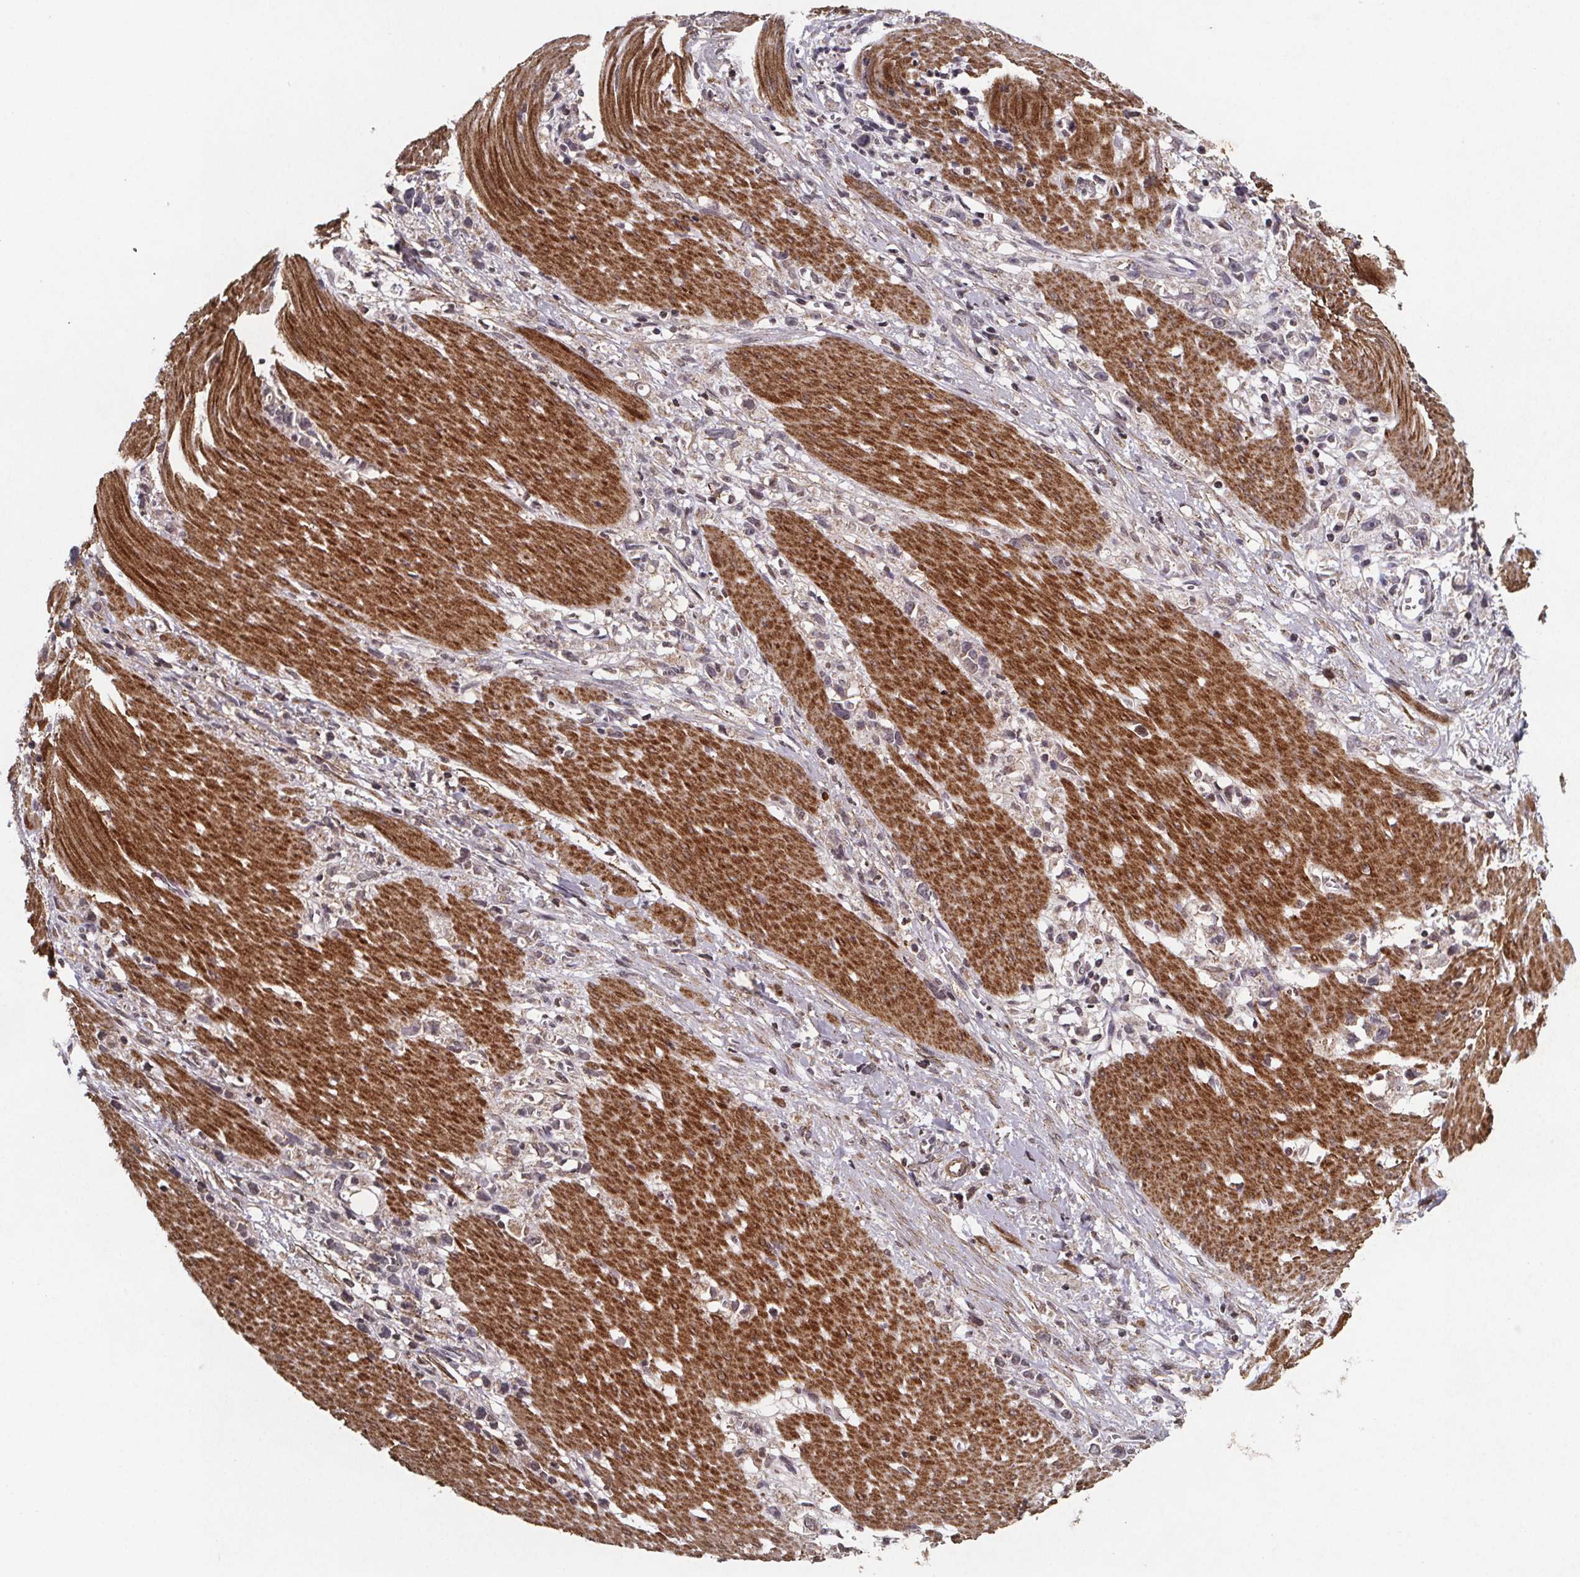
{"staining": {"intensity": "negative", "quantity": "none", "location": "none"}, "tissue": "stomach cancer", "cell_type": "Tumor cells", "image_type": "cancer", "snomed": [{"axis": "morphology", "description": "Adenocarcinoma, NOS"}, {"axis": "topography", "description": "Stomach"}], "caption": "Immunohistochemistry (IHC) of stomach adenocarcinoma displays no staining in tumor cells.", "gene": "PALLD", "patient": {"sex": "female", "age": 59}}